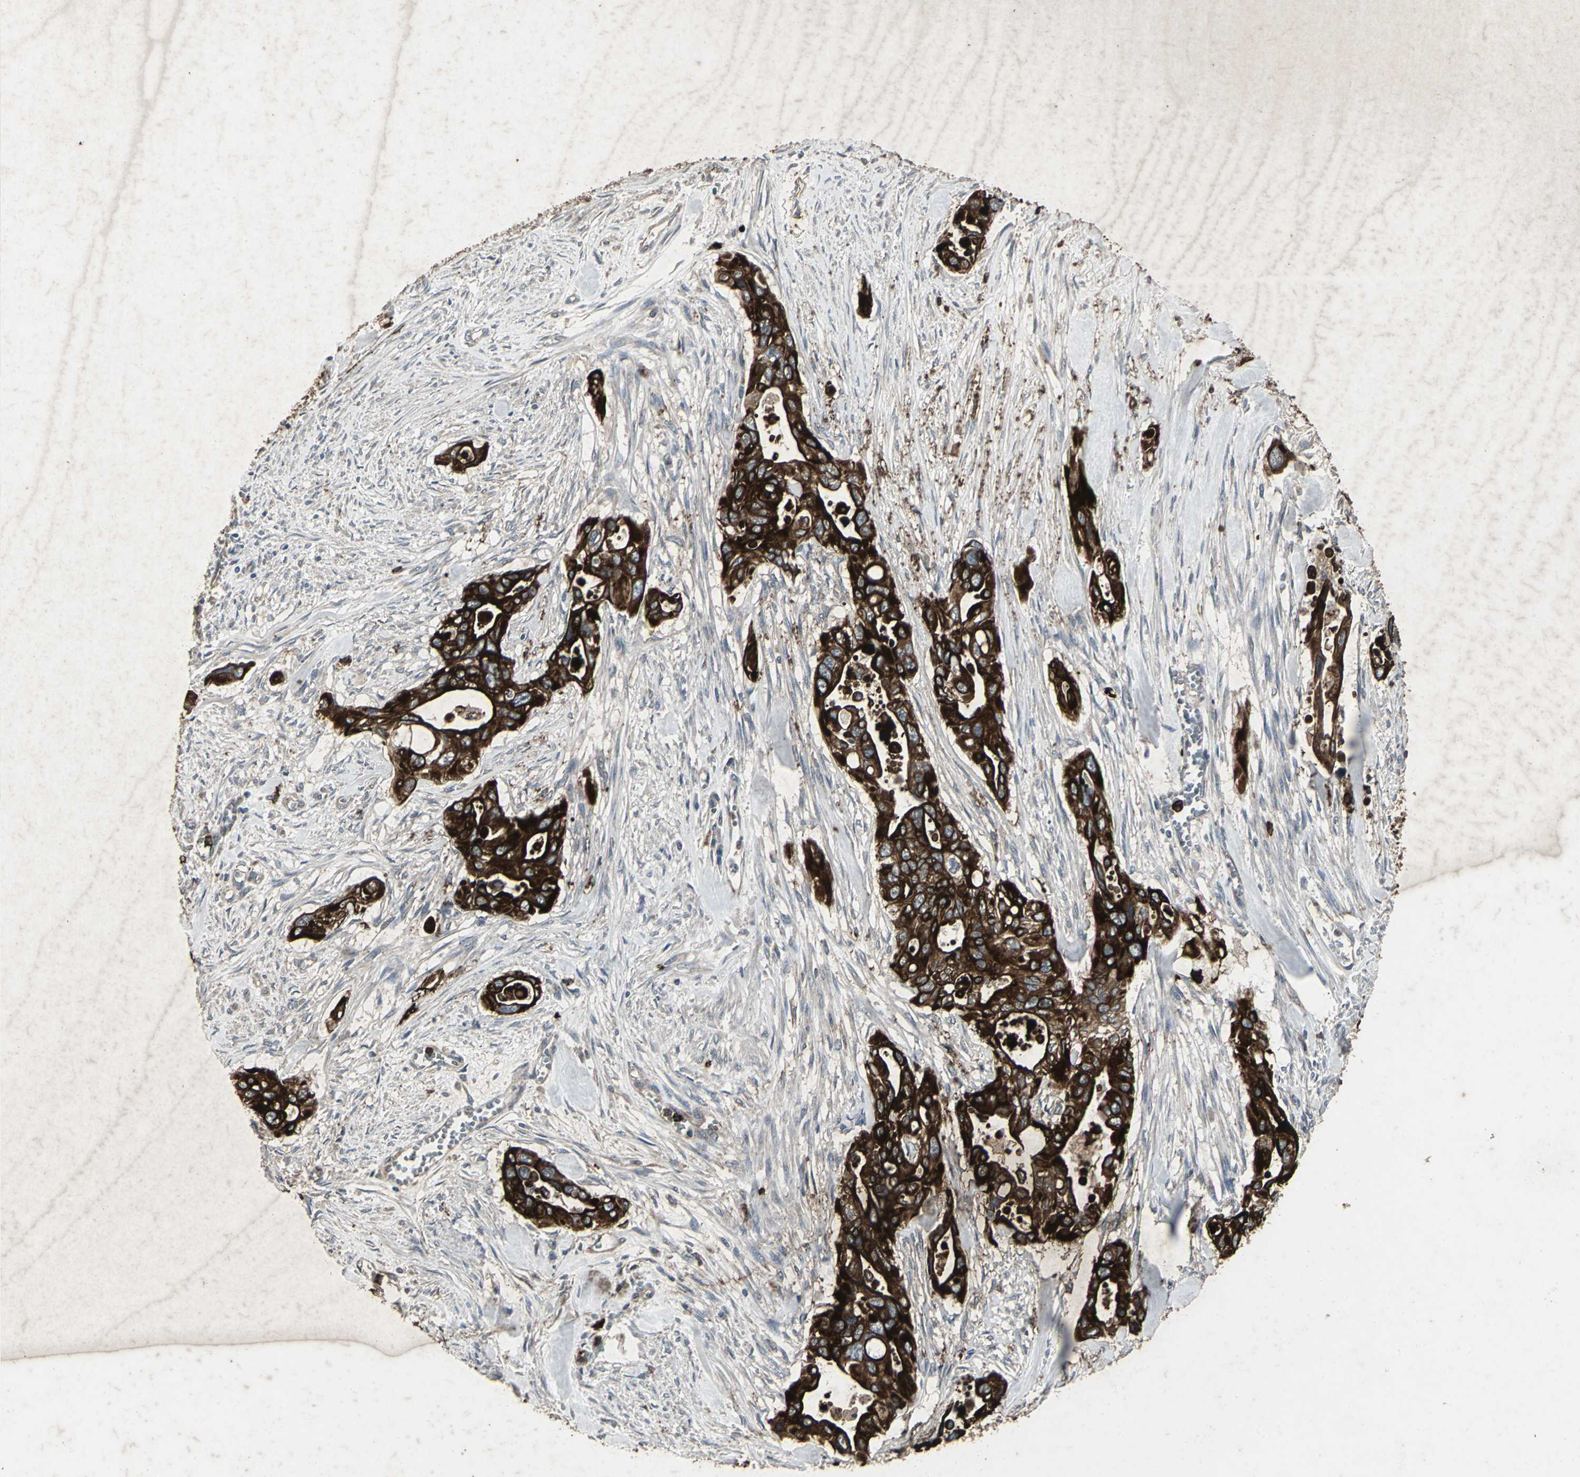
{"staining": {"intensity": "strong", "quantity": ">75%", "location": "cytoplasmic/membranous"}, "tissue": "pancreatic cancer", "cell_type": "Tumor cells", "image_type": "cancer", "snomed": [{"axis": "morphology", "description": "Adenocarcinoma, NOS"}, {"axis": "topography", "description": "Pancreas"}], "caption": "Strong cytoplasmic/membranous protein expression is appreciated in about >75% of tumor cells in pancreatic cancer.", "gene": "CCR9", "patient": {"sex": "male", "age": 77}}